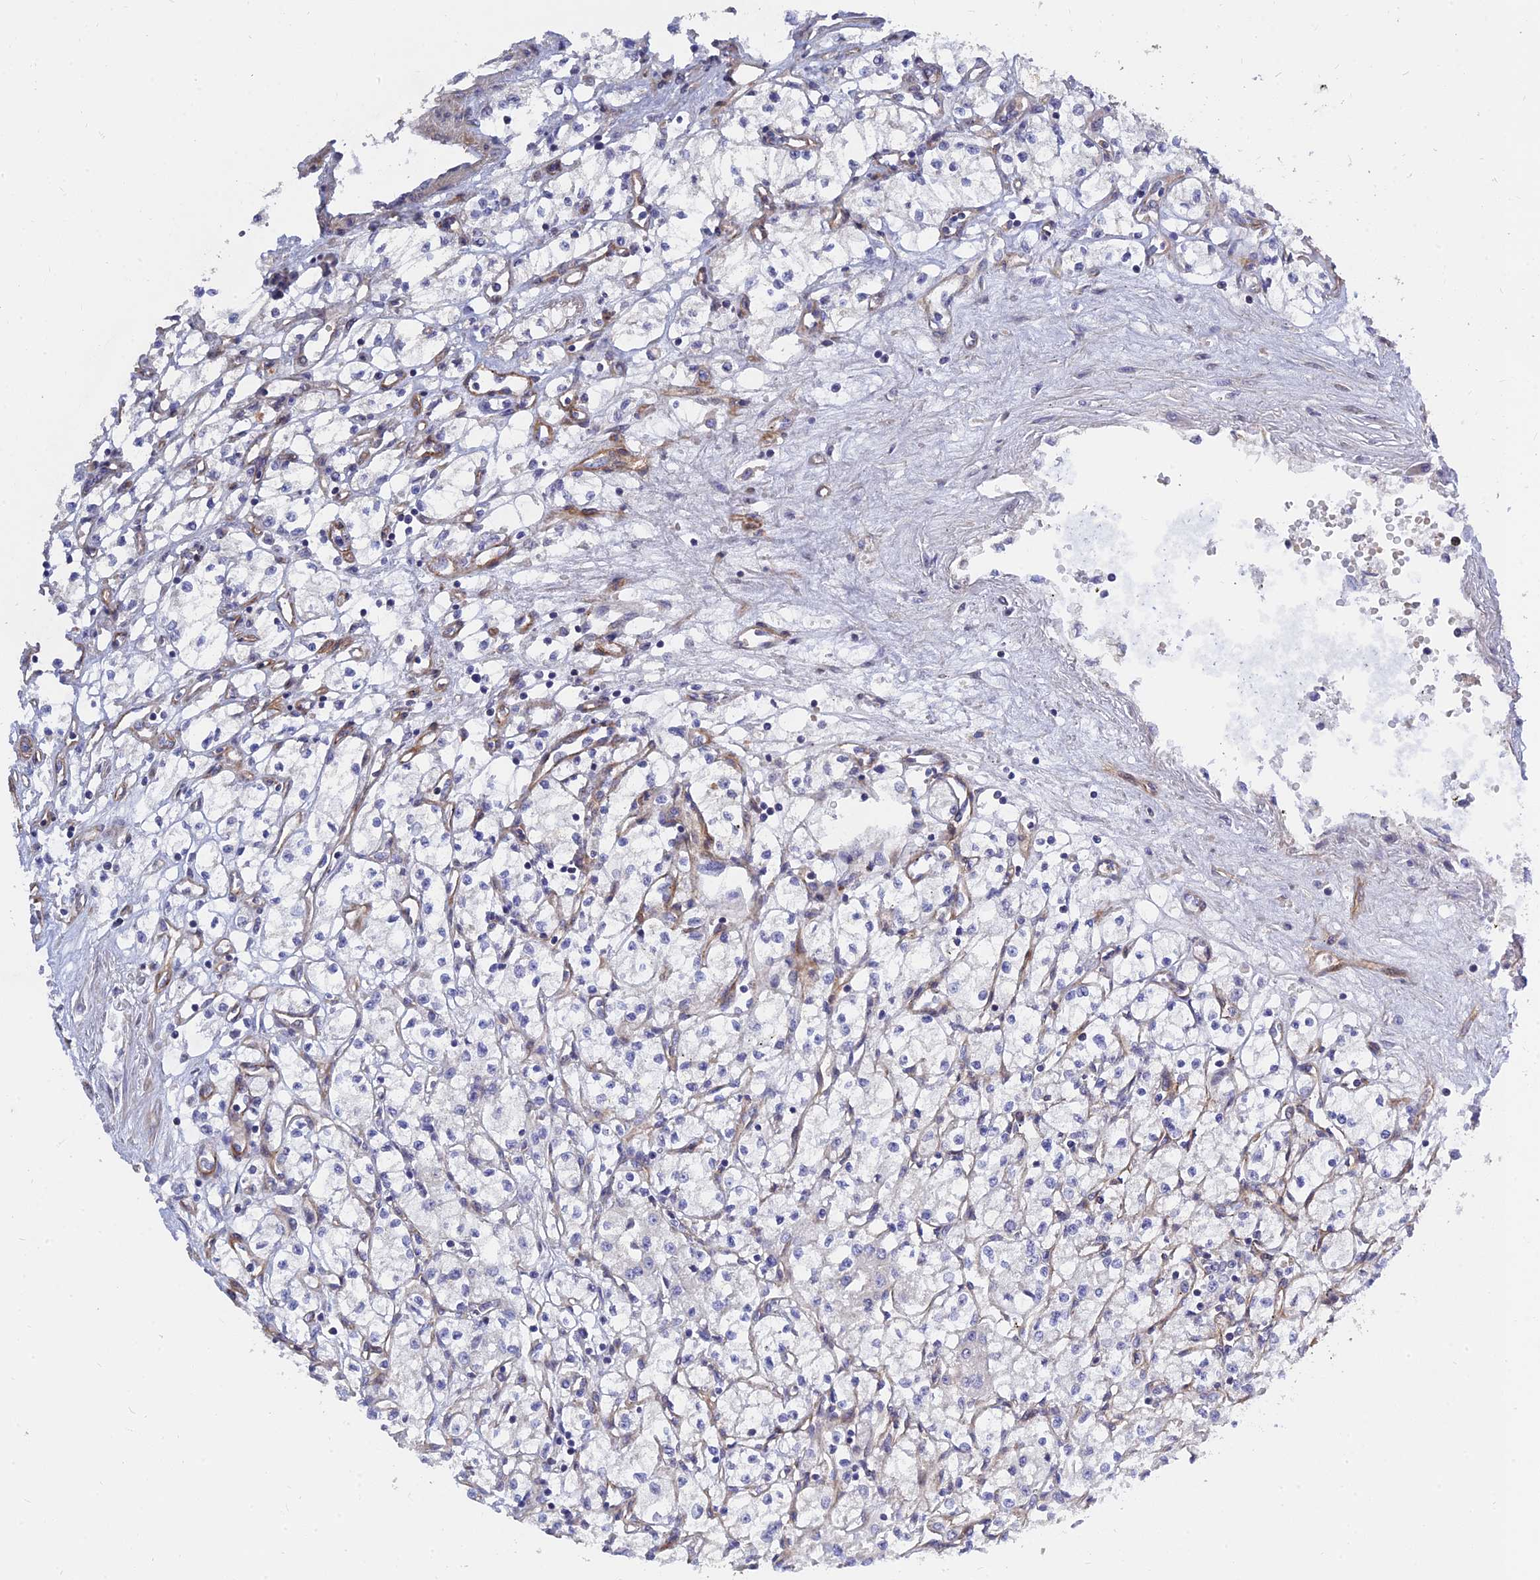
{"staining": {"intensity": "negative", "quantity": "none", "location": "none"}, "tissue": "renal cancer", "cell_type": "Tumor cells", "image_type": "cancer", "snomed": [{"axis": "morphology", "description": "Adenocarcinoma, NOS"}, {"axis": "topography", "description": "Kidney"}], "caption": "Immunohistochemical staining of renal cancer (adenocarcinoma) exhibits no significant positivity in tumor cells.", "gene": "MRPL35", "patient": {"sex": "male", "age": 59}}